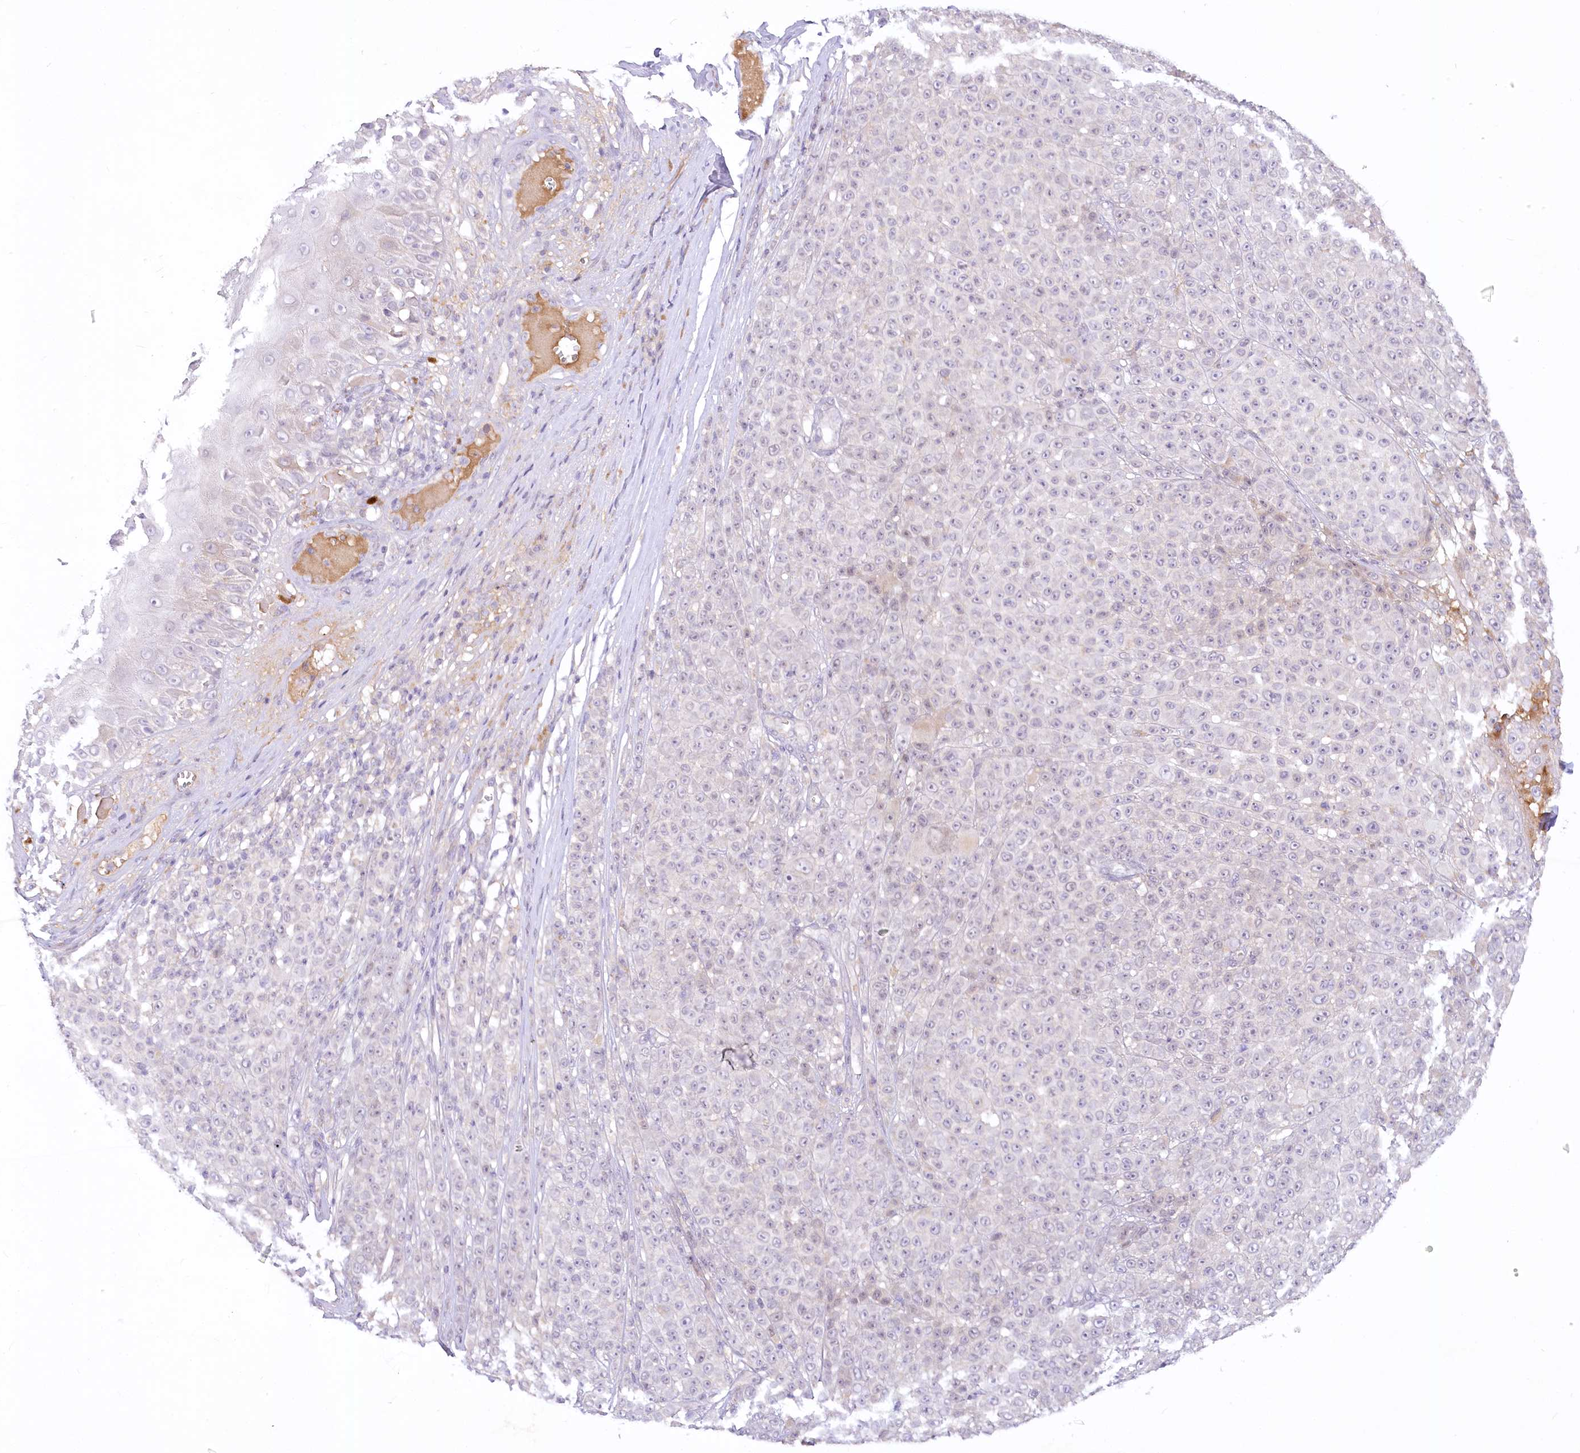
{"staining": {"intensity": "negative", "quantity": "none", "location": "none"}, "tissue": "melanoma", "cell_type": "Tumor cells", "image_type": "cancer", "snomed": [{"axis": "morphology", "description": "Malignant melanoma, NOS"}, {"axis": "topography", "description": "Skin"}], "caption": "Tumor cells are negative for protein expression in human malignant melanoma. Brightfield microscopy of immunohistochemistry stained with DAB (3,3'-diaminobenzidine) (brown) and hematoxylin (blue), captured at high magnification.", "gene": "EFHC2", "patient": {"sex": "female", "age": 94}}